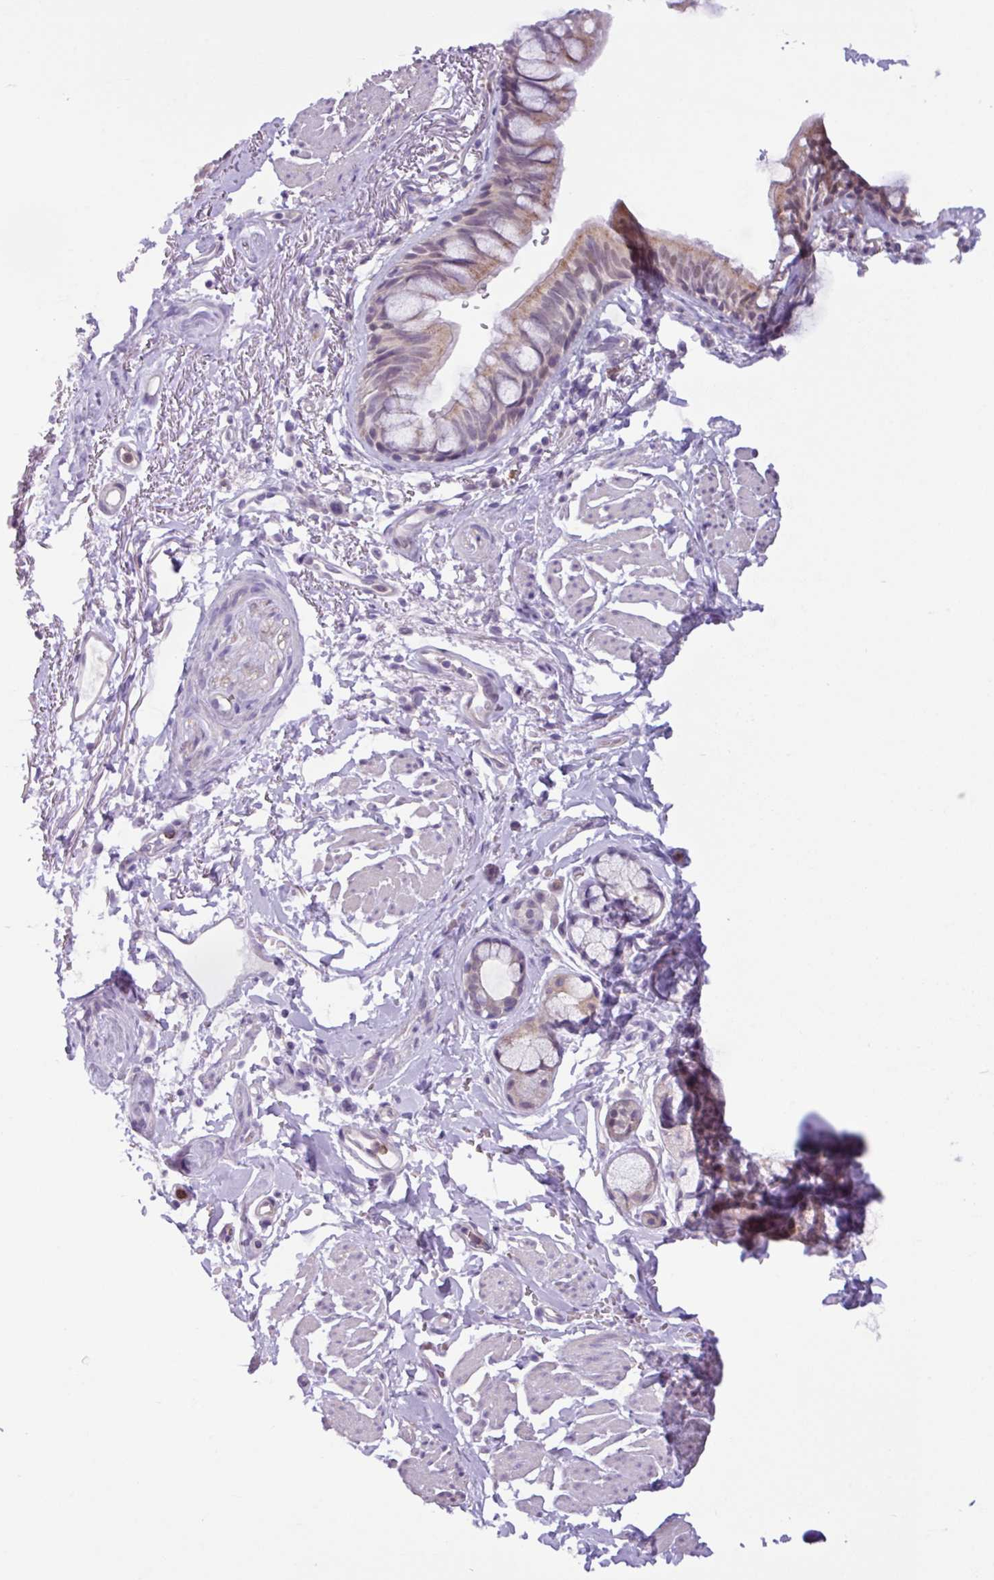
{"staining": {"intensity": "moderate", "quantity": "25%-75%", "location": "cytoplasmic/membranous,nuclear"}, "tissue": "bronchus", "cell_type": "Respiratory epithelial cells", "image_type": "normal", "snomed": [{"axis": "morphology", "description": "Normal tissue, NOS"}, {"axis": "topography", "description": "Bronchus"}], "caption": "This micrograph demonstrates normal bronchus stained with IHC to label a protein in brown. The cytoplasmic/membranous,nuclear of respiratory epithelial cells show moderate positivity for the protein. Nuclei are counter-stained blue.", "gene": "TONSL", "patient": {"sex": "male", "age": 67}}